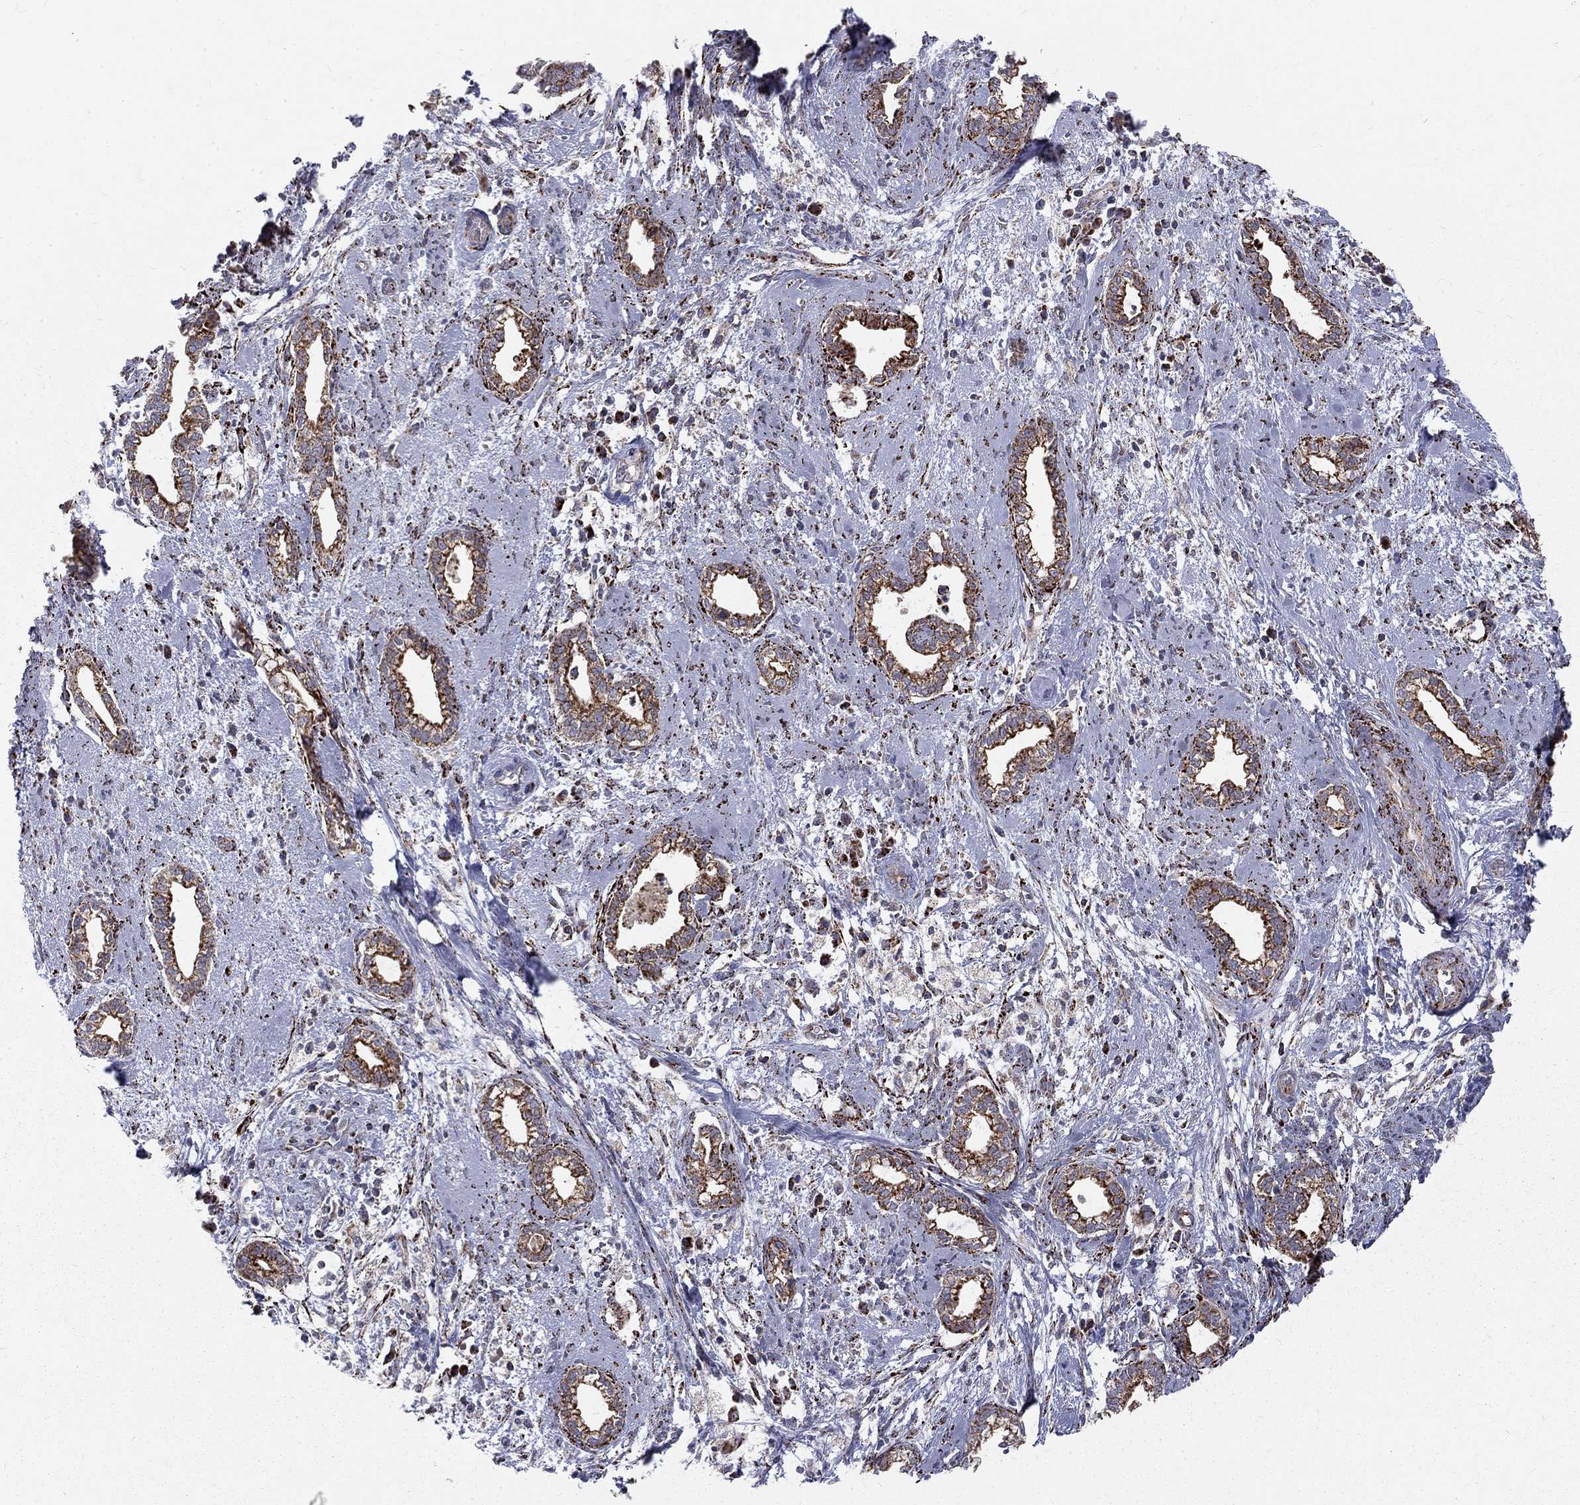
{"staining": {"intensity": "strong", "quantity": ">75%", "location": "cytoplasmic/membranous"}, "tissue": "cervical cancer", "cell_type": "Tumor cells", "image_type": "cancer", "snomed": [{"axis": "morphology", "description": "Adenocarcinoma, NOS"}, {"axis": "topography", "description": "Cervix"}], "caption": "Cervical cancer stained with IHC reveals strong cytoplasmic/membranous positivity in about >75% of tumor cells.", "gene": "ALDH1B1", "patient": {"sex": "female", "age": 62}}